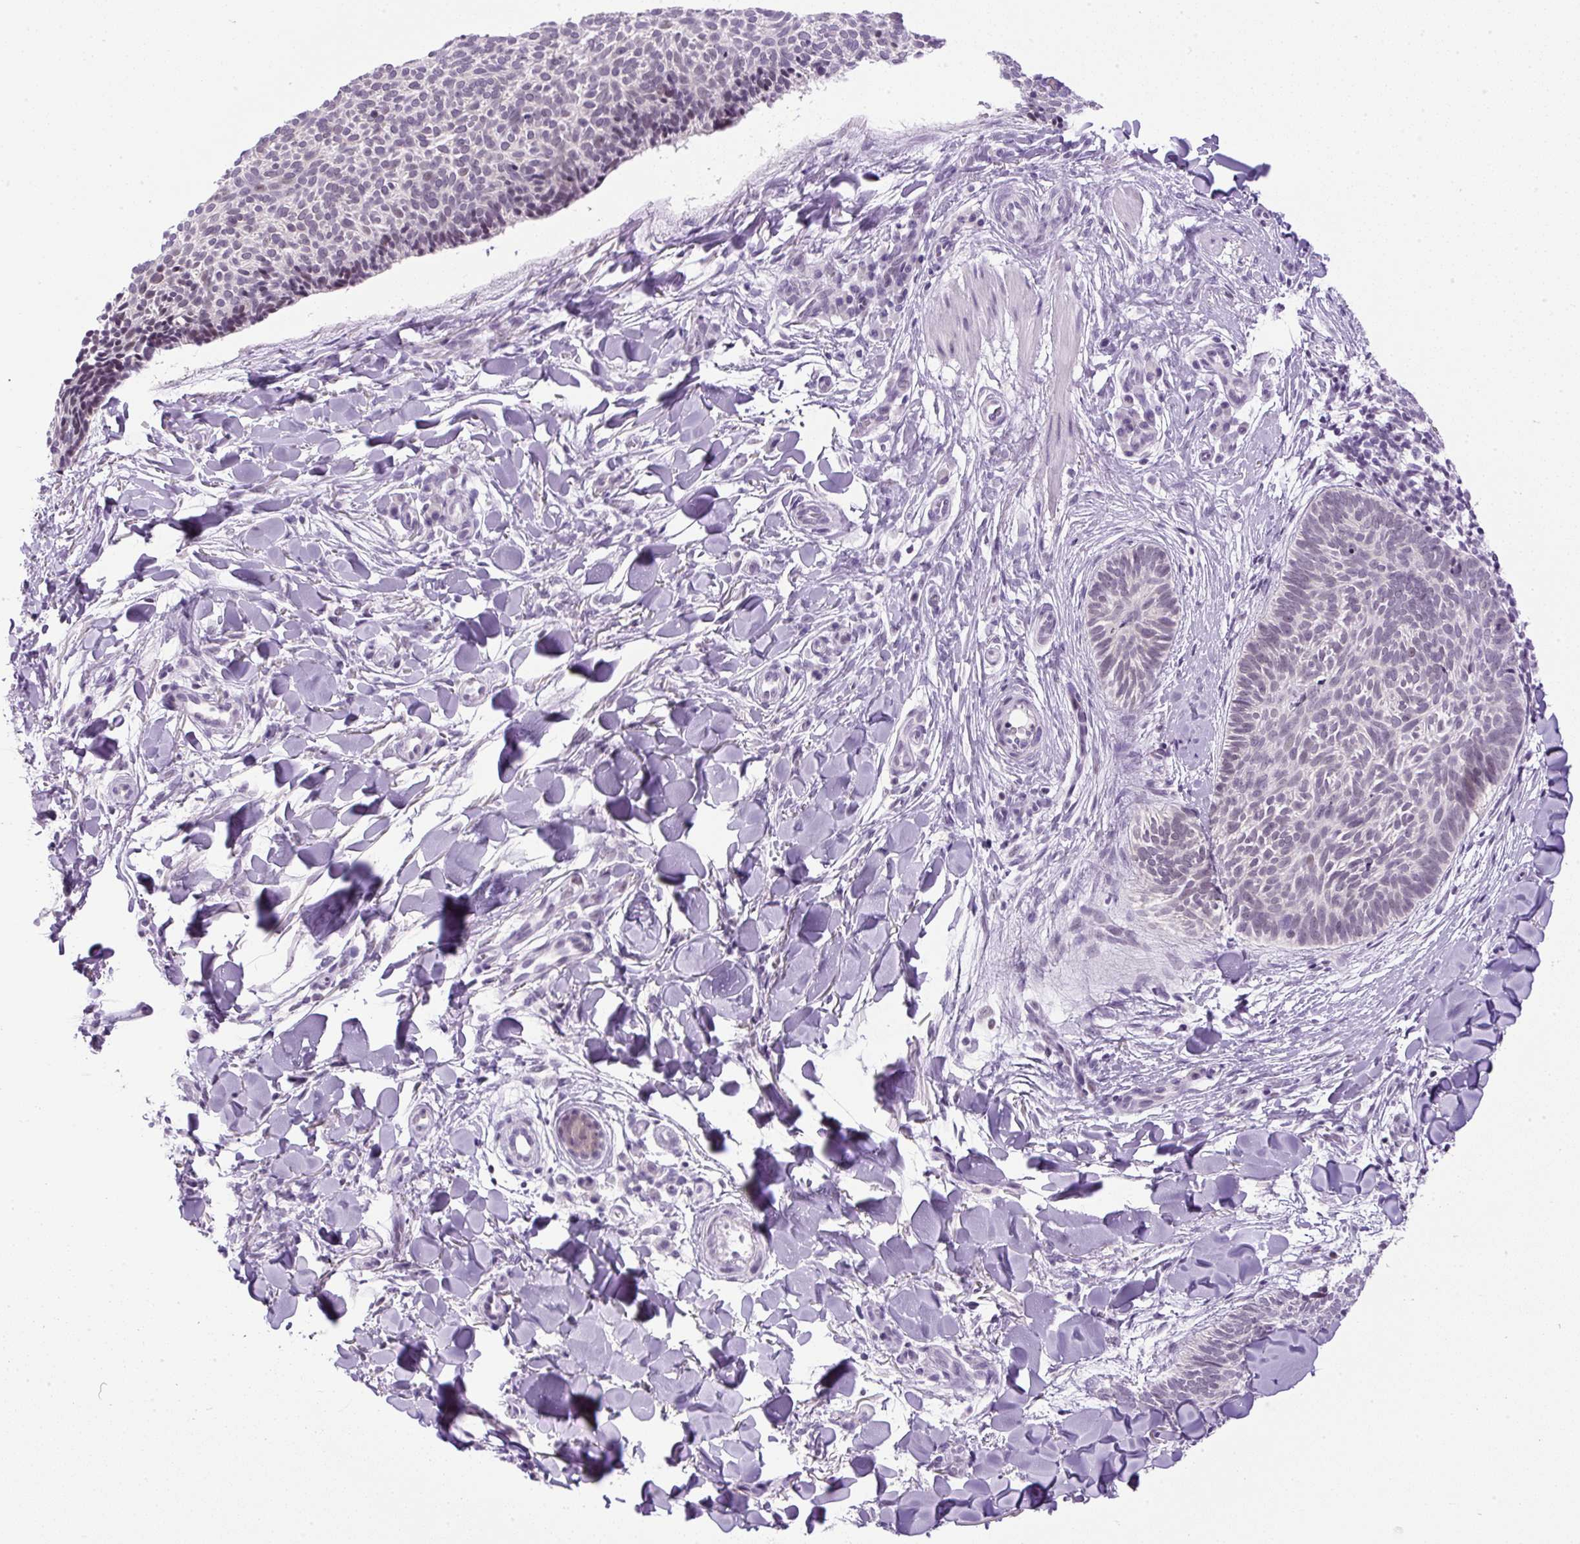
{"staining": {"intensity": "negative", "quantity": "none", "location": "none"}, "tissue": "skin cancer", "cell_type": "Tumor cells", "image_type": "cancer", "snomed": [{"axis": "morphology", "description": "Normal tissue, NOS"}, {"axis": "morphology", "description": "Basal cell carcinoma"}, {"axis": "topography", "description": "Skin"}], "caption": "Immunohistochemistry (IHC) of skin cancer reveals no staining in tumor cells.", "gene": "RHBDD2", "patient": {"sex": "male", "age": 50}}